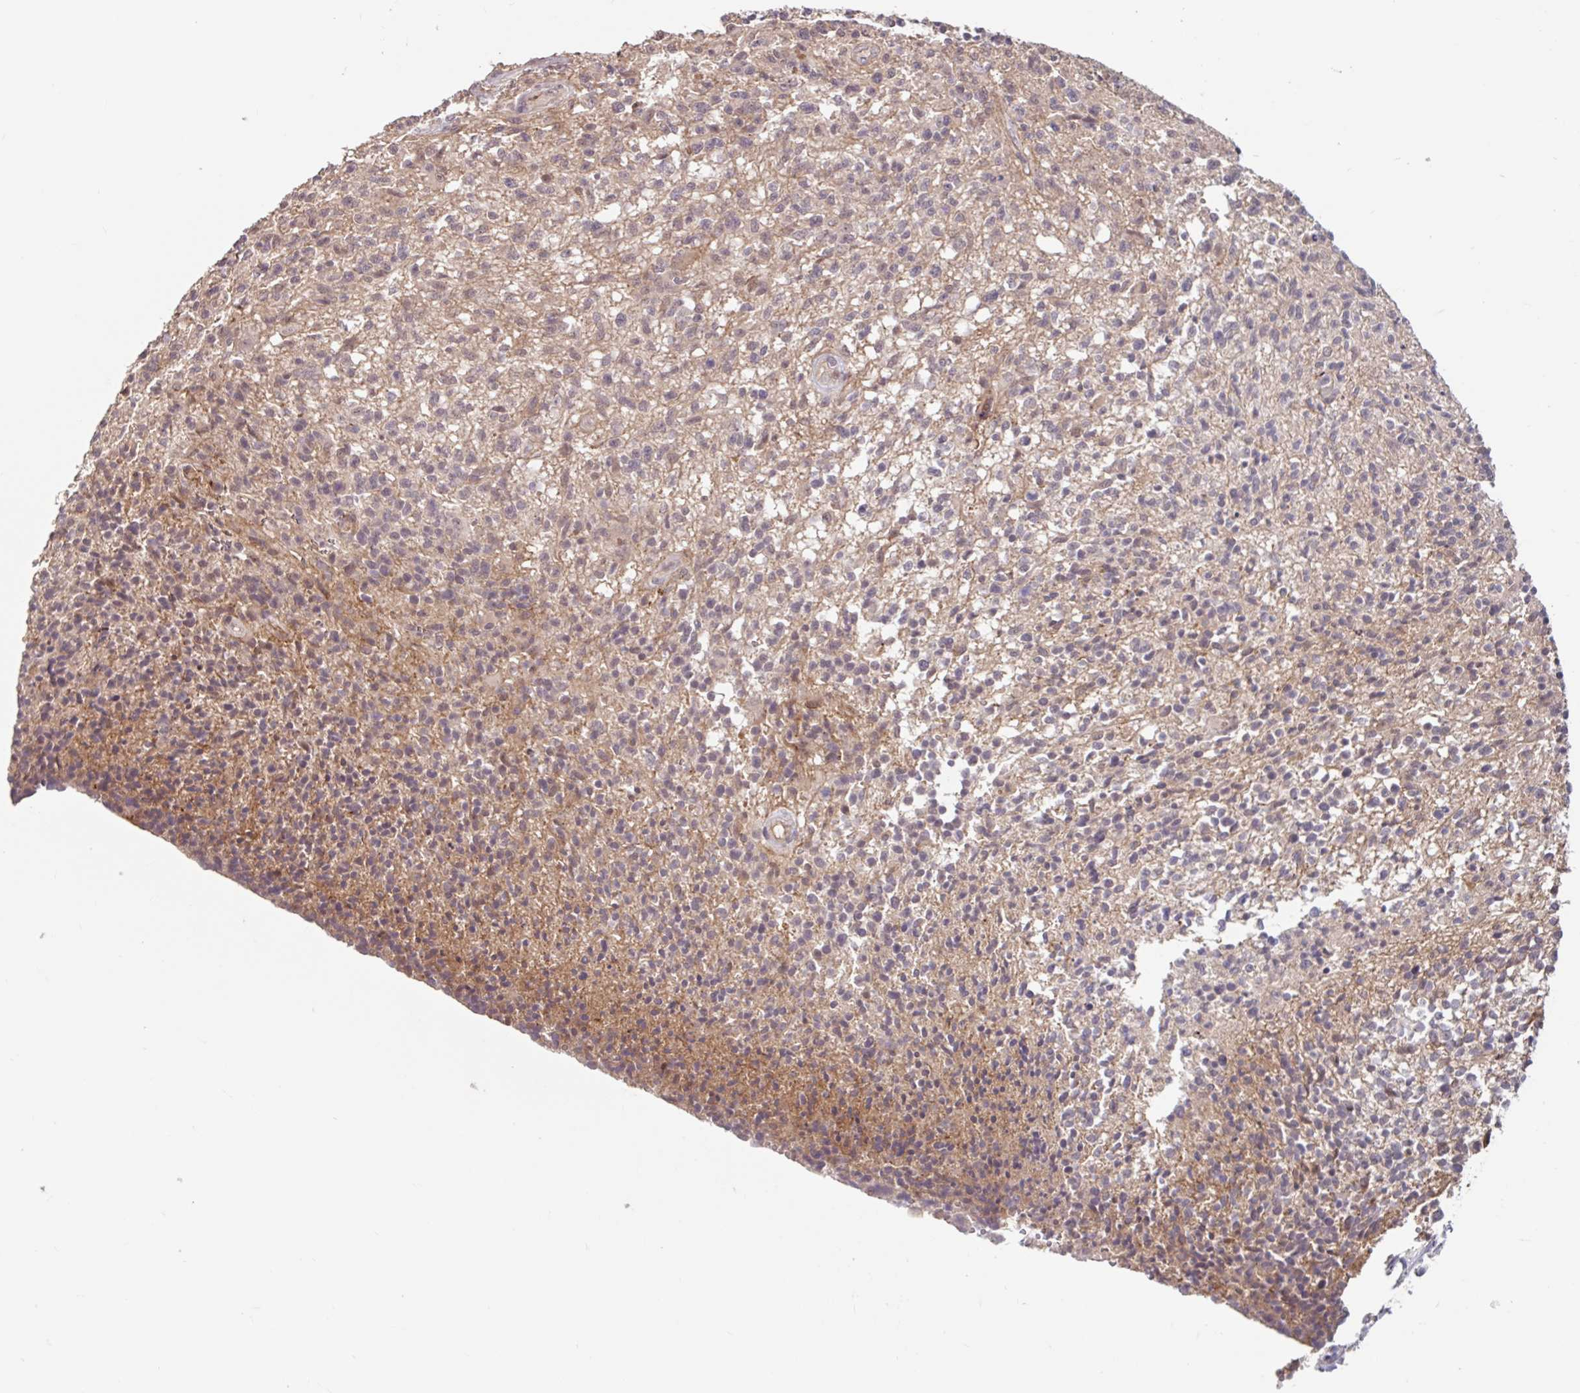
{"staining": {"intensity": "weak", "quantity": "<25%", "location": "nuclear"}, "tissue": "glioma", "cell_type": "Tumor cells", "image_type": "cancer", "snomed": [{"axis": "morphology", "description": "Glioma, malignant, High grade"}, {"axis": "topography", "description": "Brain"}], "caption": "Protein analysis of malignant glioma (high-grade) demonstrates no significant expression in tumor cells.", "gene": "STYXL1", "patient": {"sex": "male", "age": 56}}